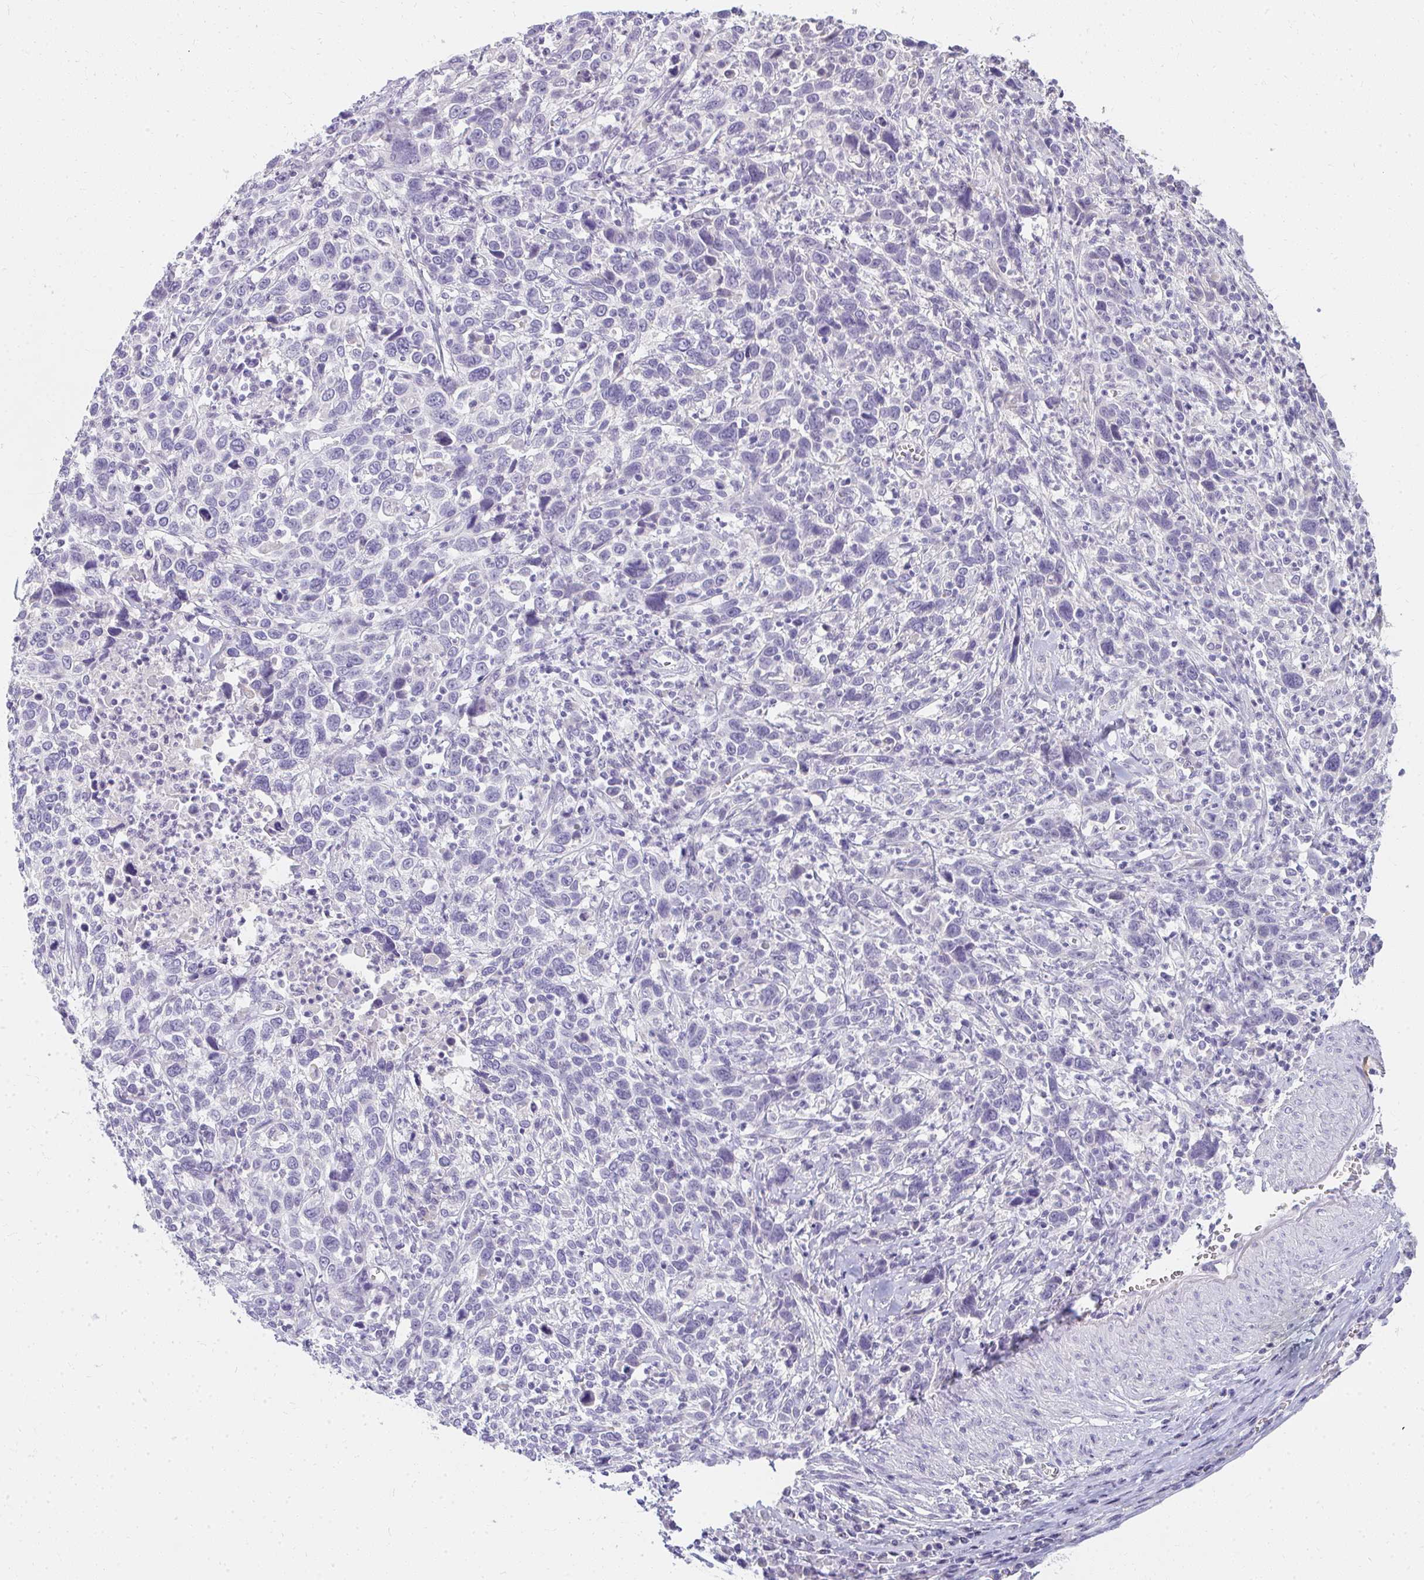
{"staining": {"intensity": "negative", "quantity": "none", "location": "none"}, "tissue": "cervical cancer", "cell_type": "Tumor cells", "image_type": "cancer", "snomed": [{"axis": "morphology", "description": "Squamous cell carcinoma, NOS"}, {"axis": "topography", "description": "Cervix"}], "caption": "The micrograph demonstrates no significant expression in tumor cells of cervical cancer (squamous cell carcinoma). The staining was performed using DAB to visualize the protein expression in brown, while the nuclei were stained in blue with hematoxylin (Magnification: 20x).", "gene": "PPP1R3G", "patient": {"sex": "female", "age": 46}}